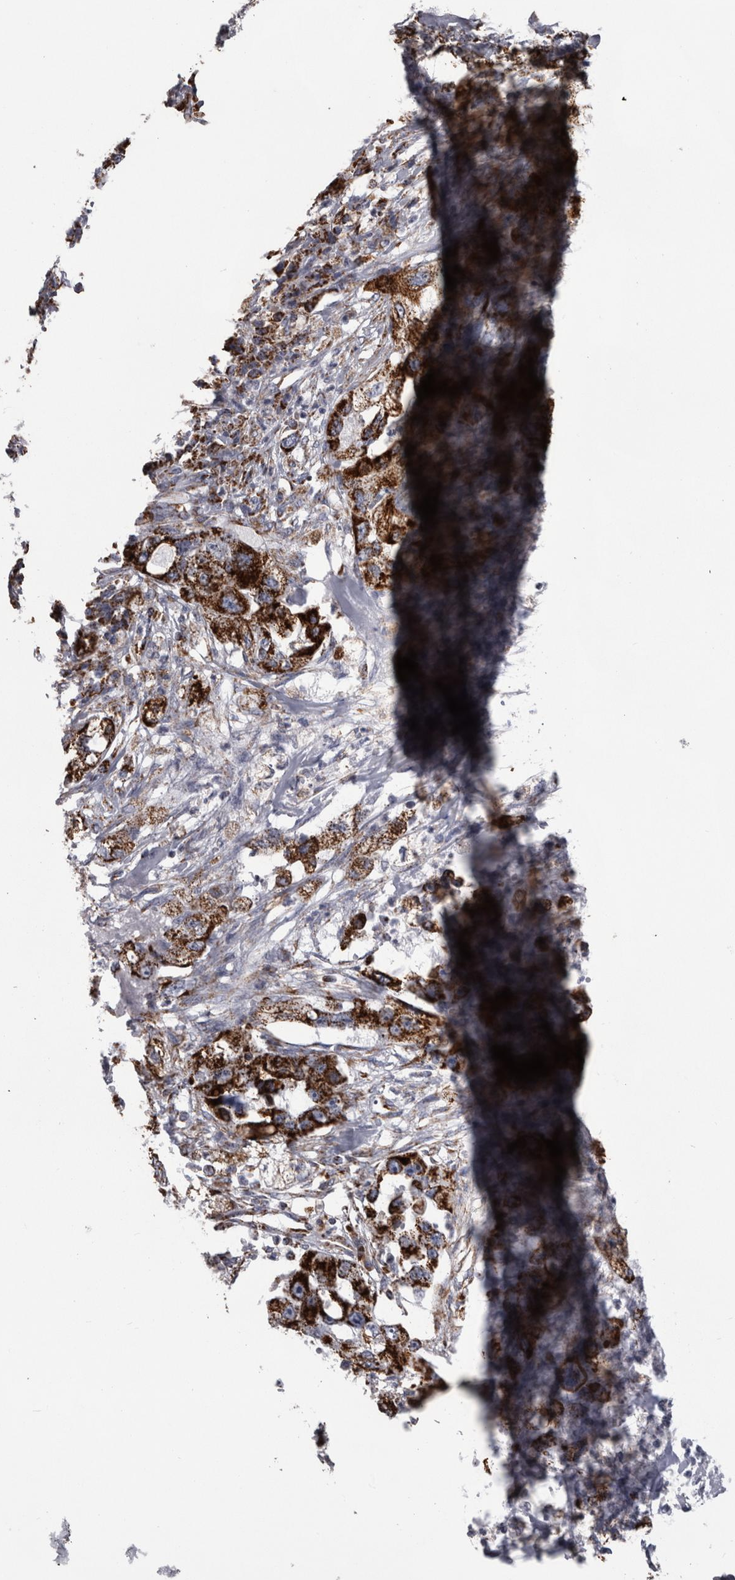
{"staining": {"intensity": "strong", "quantity": ">75%", "location": "cytoplasmic/membranous"}, "tissue": "pancreatic cancer", "cell_type": "Tumor cells", "image_type": "cancer", "snomed": [{"axis": "morphology", "description": "Adenocarcinoma, NOS"}, {"axis": "topography", "description": "Pancreas"}], "caption": "IHC of human adenocarcinoma (pancreatic) shows high levels of strong cytoplasmic/membranous positivity in approximately >75% of tumor cells.", "gene": "MDH2", "patient": {"sex": "female", "age": 78}}